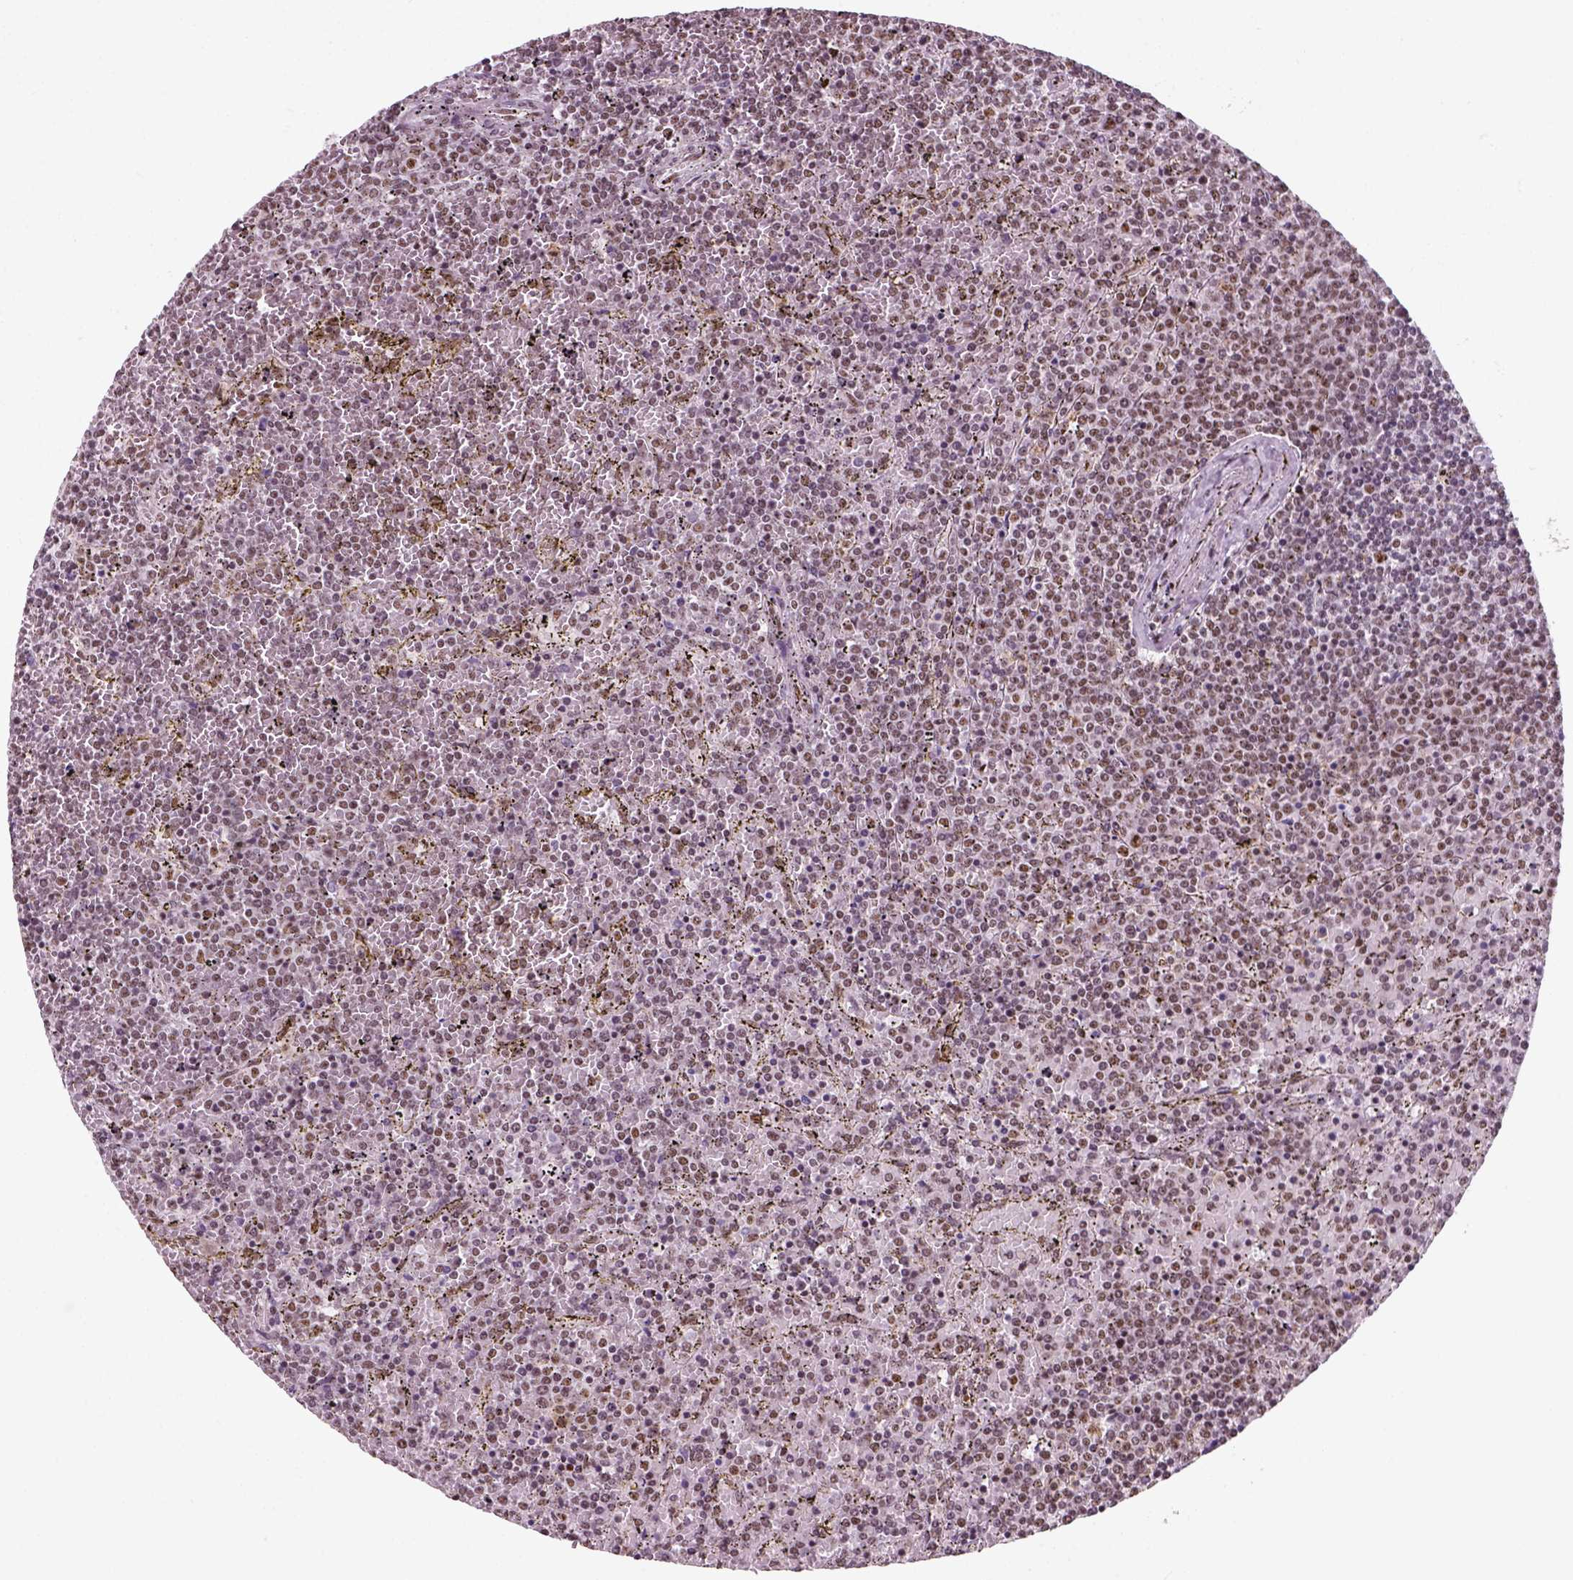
{"staining": {"intensity": "weak", "quantity": "25%-75%", "location": "nuclear"}, "tissue": "lymphoma", "cell_type": "Tumor cells", "image_type": "cancer", "snomed": [{"axis": "morphology", "description": "Malignant lymphoma, non-Hodgkin's type, Low grade"}, {"axis": "topography", "description": "Spleen"}], "caption": "This photomicrograph reveals lymphoma stained with IHC to label a protein in brown. The nuclear of tumor cells show weak positivity for the protein. Nuclei are counter-stained blue.", "gene": "GTF2F1", "patient": {"sex": "female", "age": 77}}